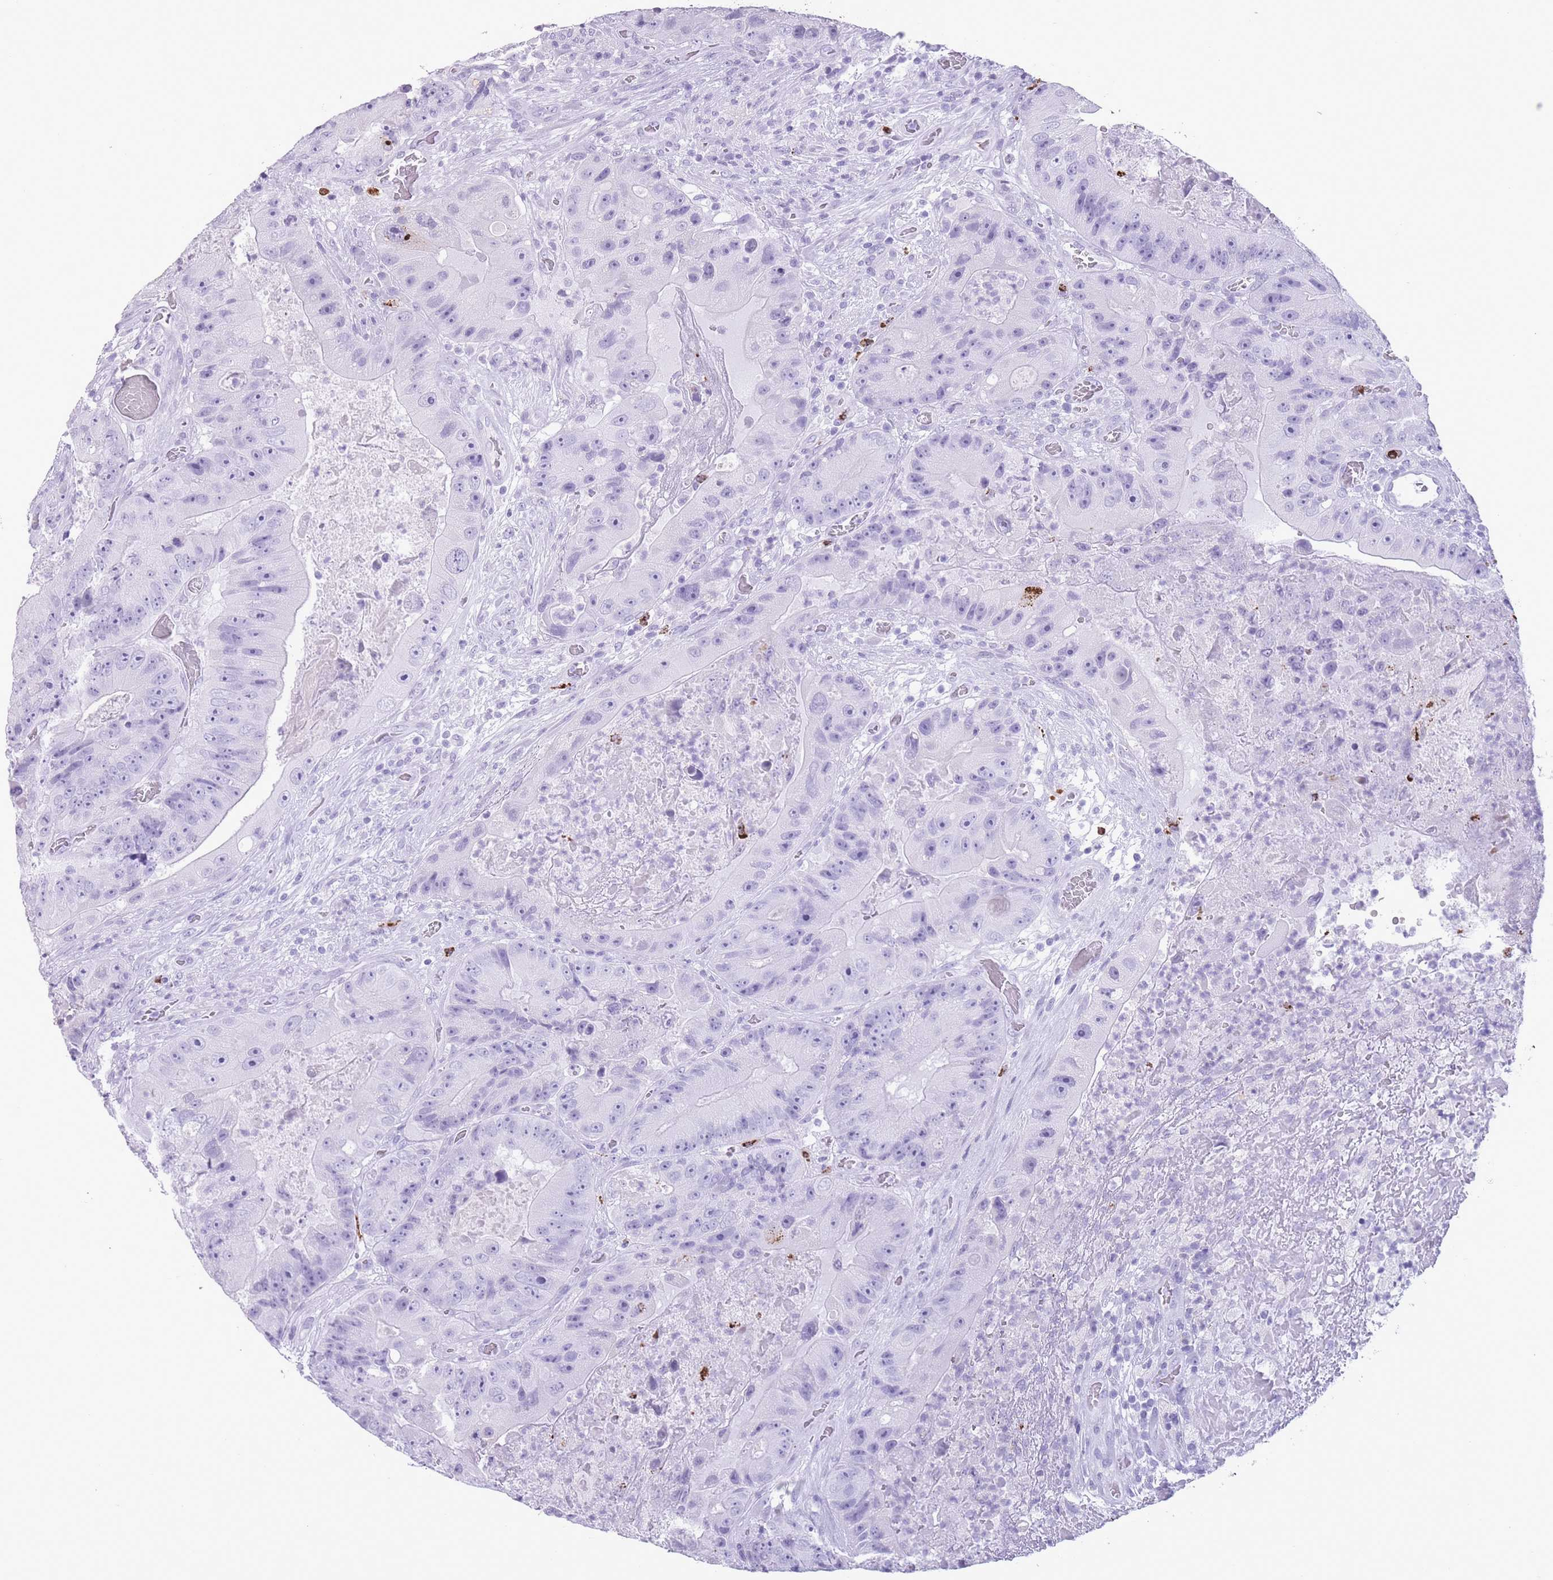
{"staining": {"intensity": "negative", "quantity": "none", "location": "none"}, "tissue": "colorectal cancer", "cell_type": "Tumor cells", "image_type": "cancer", "snomed": [{"axis": "morphology", "description": "Adenocarcinoma, NOS"}, {"axis": "topography", "description": "Colon"}], "caption": "IHC photomicrograph of neoplastic tissue: colorectal cancer stained with DAB shows no significant protein expression in tumor cells. (DAB immunohistochemistry (IHC) visualized using brightfield microscopy, high magnification).", "gene": "OR4F21", "patient": {"sex": "female", "age": 86}}